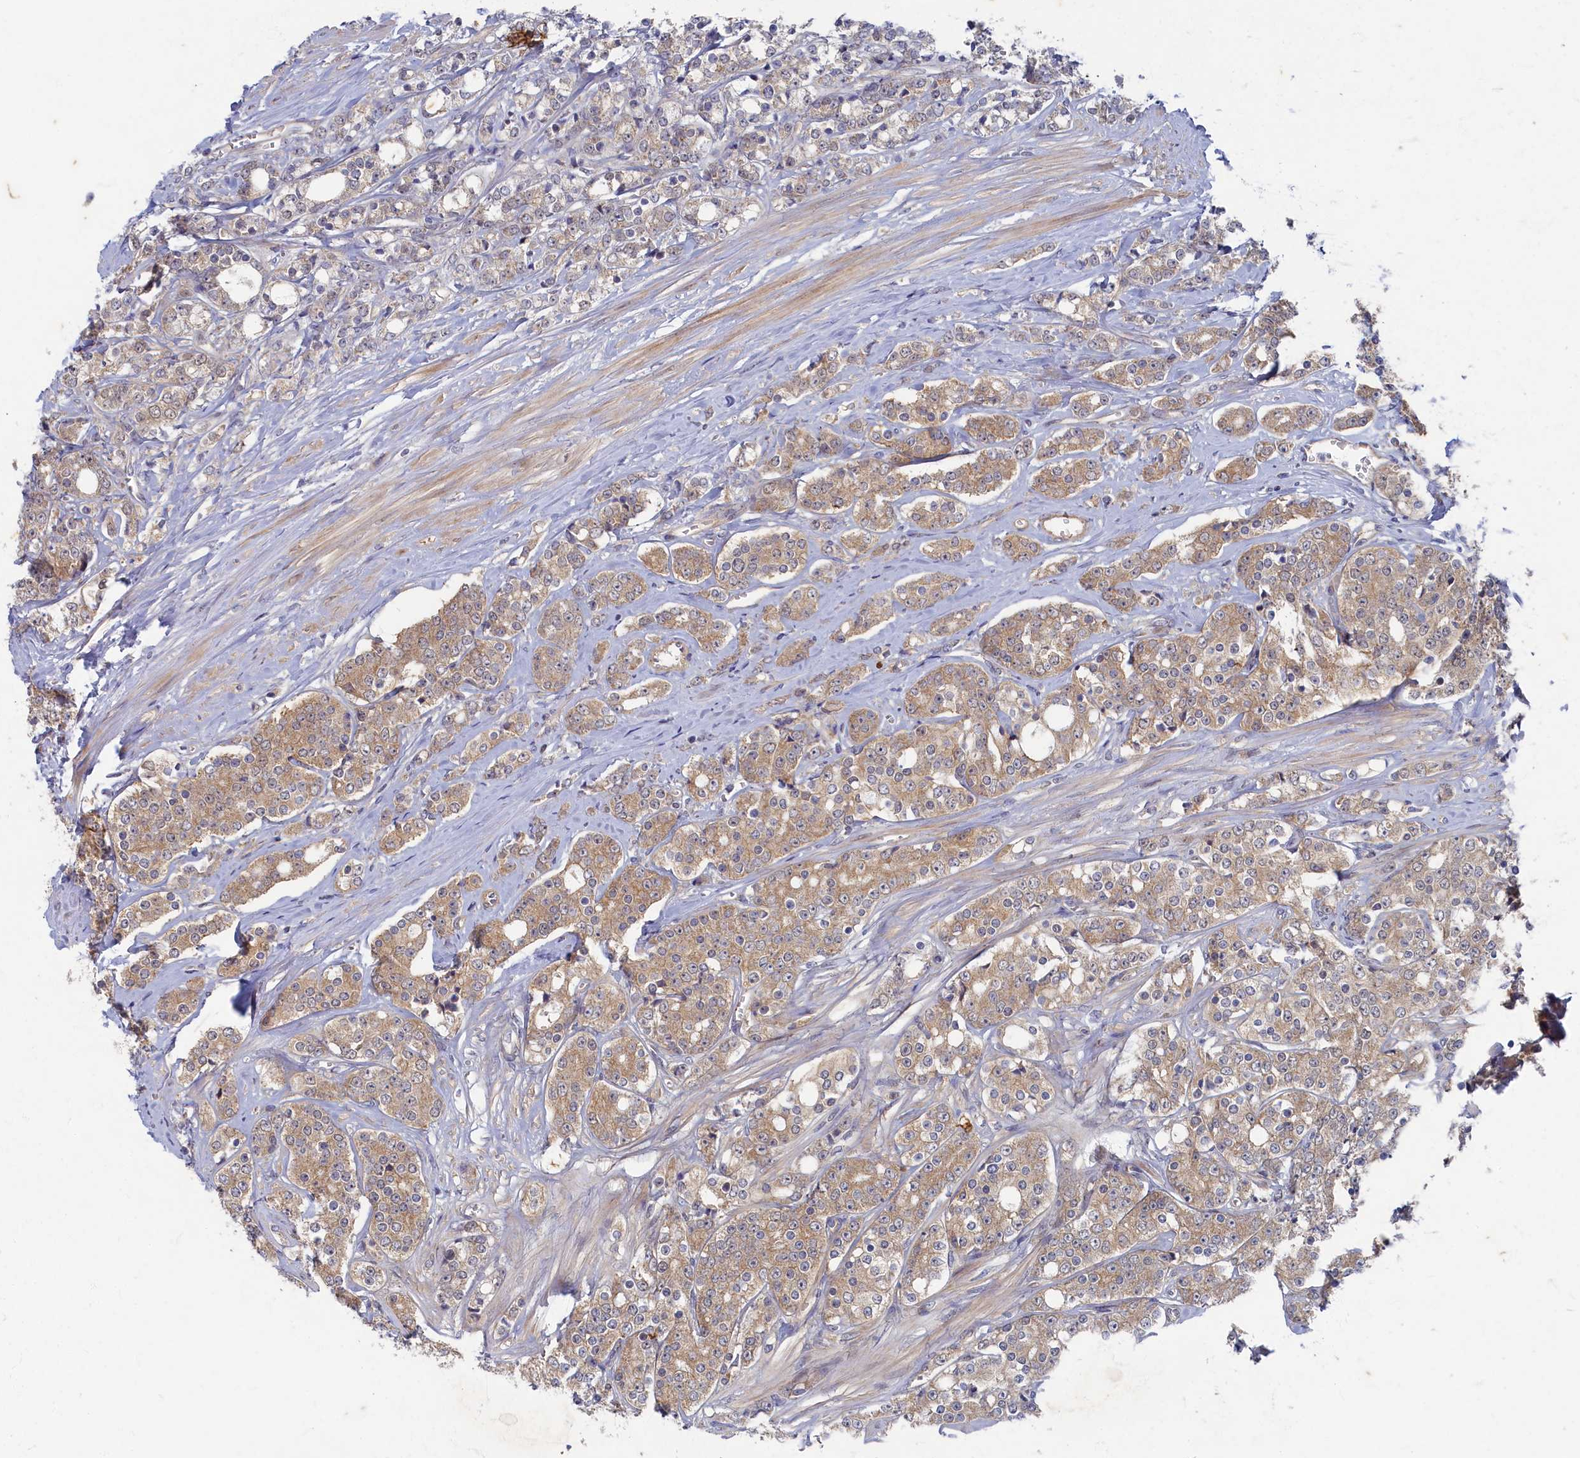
{"staining": {"intensity": "weak", "quantity": ">75%", "location": "cytoplasmic/membranous"}, "tissue": "prostate cancer", "cell_type": "Tumor cells", "image_type": "cancer", "snomed": [{"axis": "morphology", "description": "Adenocarcinoma, High grade"}, {"axis": "topography", "description": "Prostate"}], "caption": "A brown stain highlights weak cytoplasmic/membranous positivity of a protein in human prostate high-grade adenocarcinoma tumor cells.", "gene": "WDR59", "patient": {"sex": "male", "age": 62}}